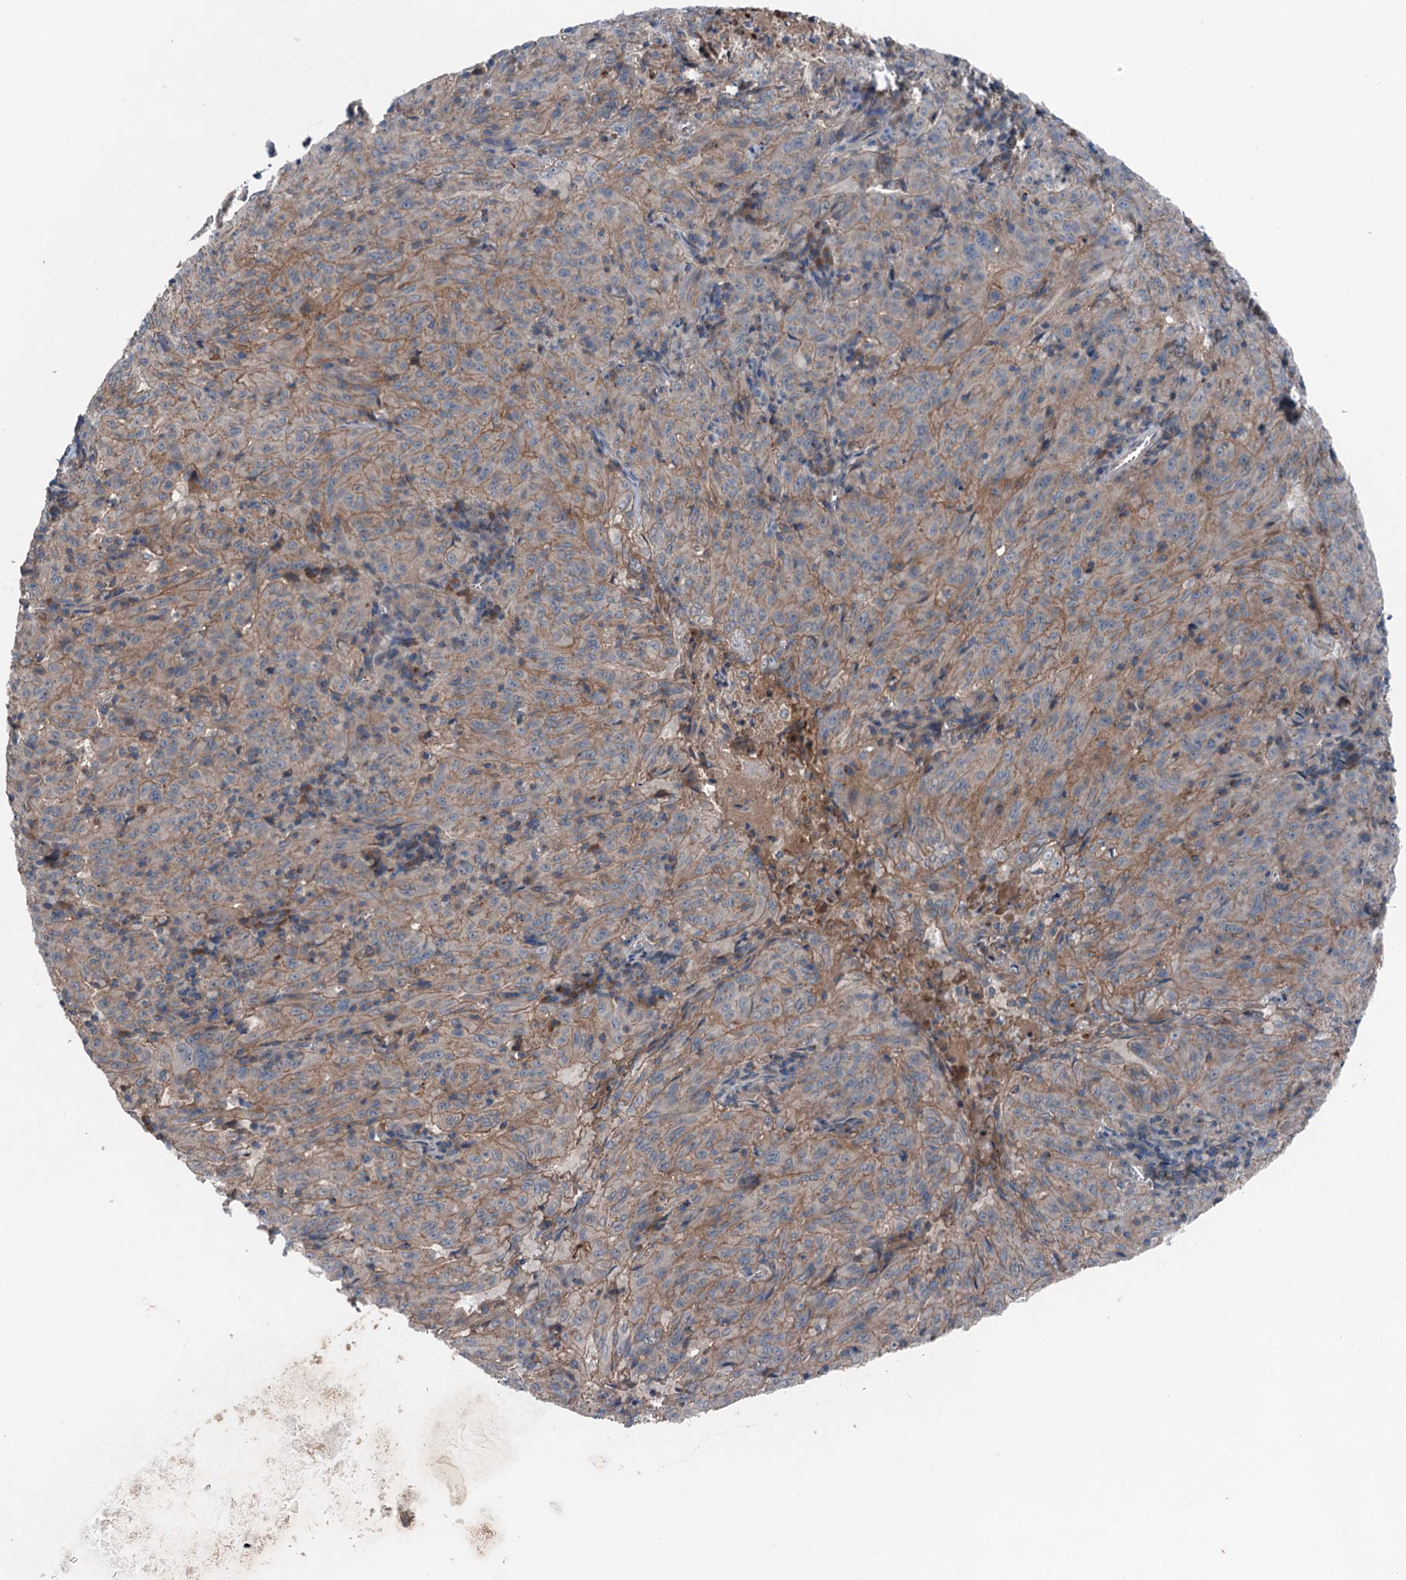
{"staining": {"intensity": "moderate", "quantity": ">75%", "location": "cytoplasmic/membranous"}, "tissue": "pancreatic cancer", "cell_type": "Tumor cells", "image_type": "cancer", "snomed": [{"axis": "morphology", "description": "Adenocarcinoma, NOS"}, {"axis": "topography", "description": "Pancreas"}], "caption": "This is a histology image of immunohistochemistry (IHC) staining of pancreatic cancer, which shows moderate positivity in the cytoplasmic/membranous of tumor cells.", "gene": "SLC2A10", "patient": {"sex": "male", "age": 63}}